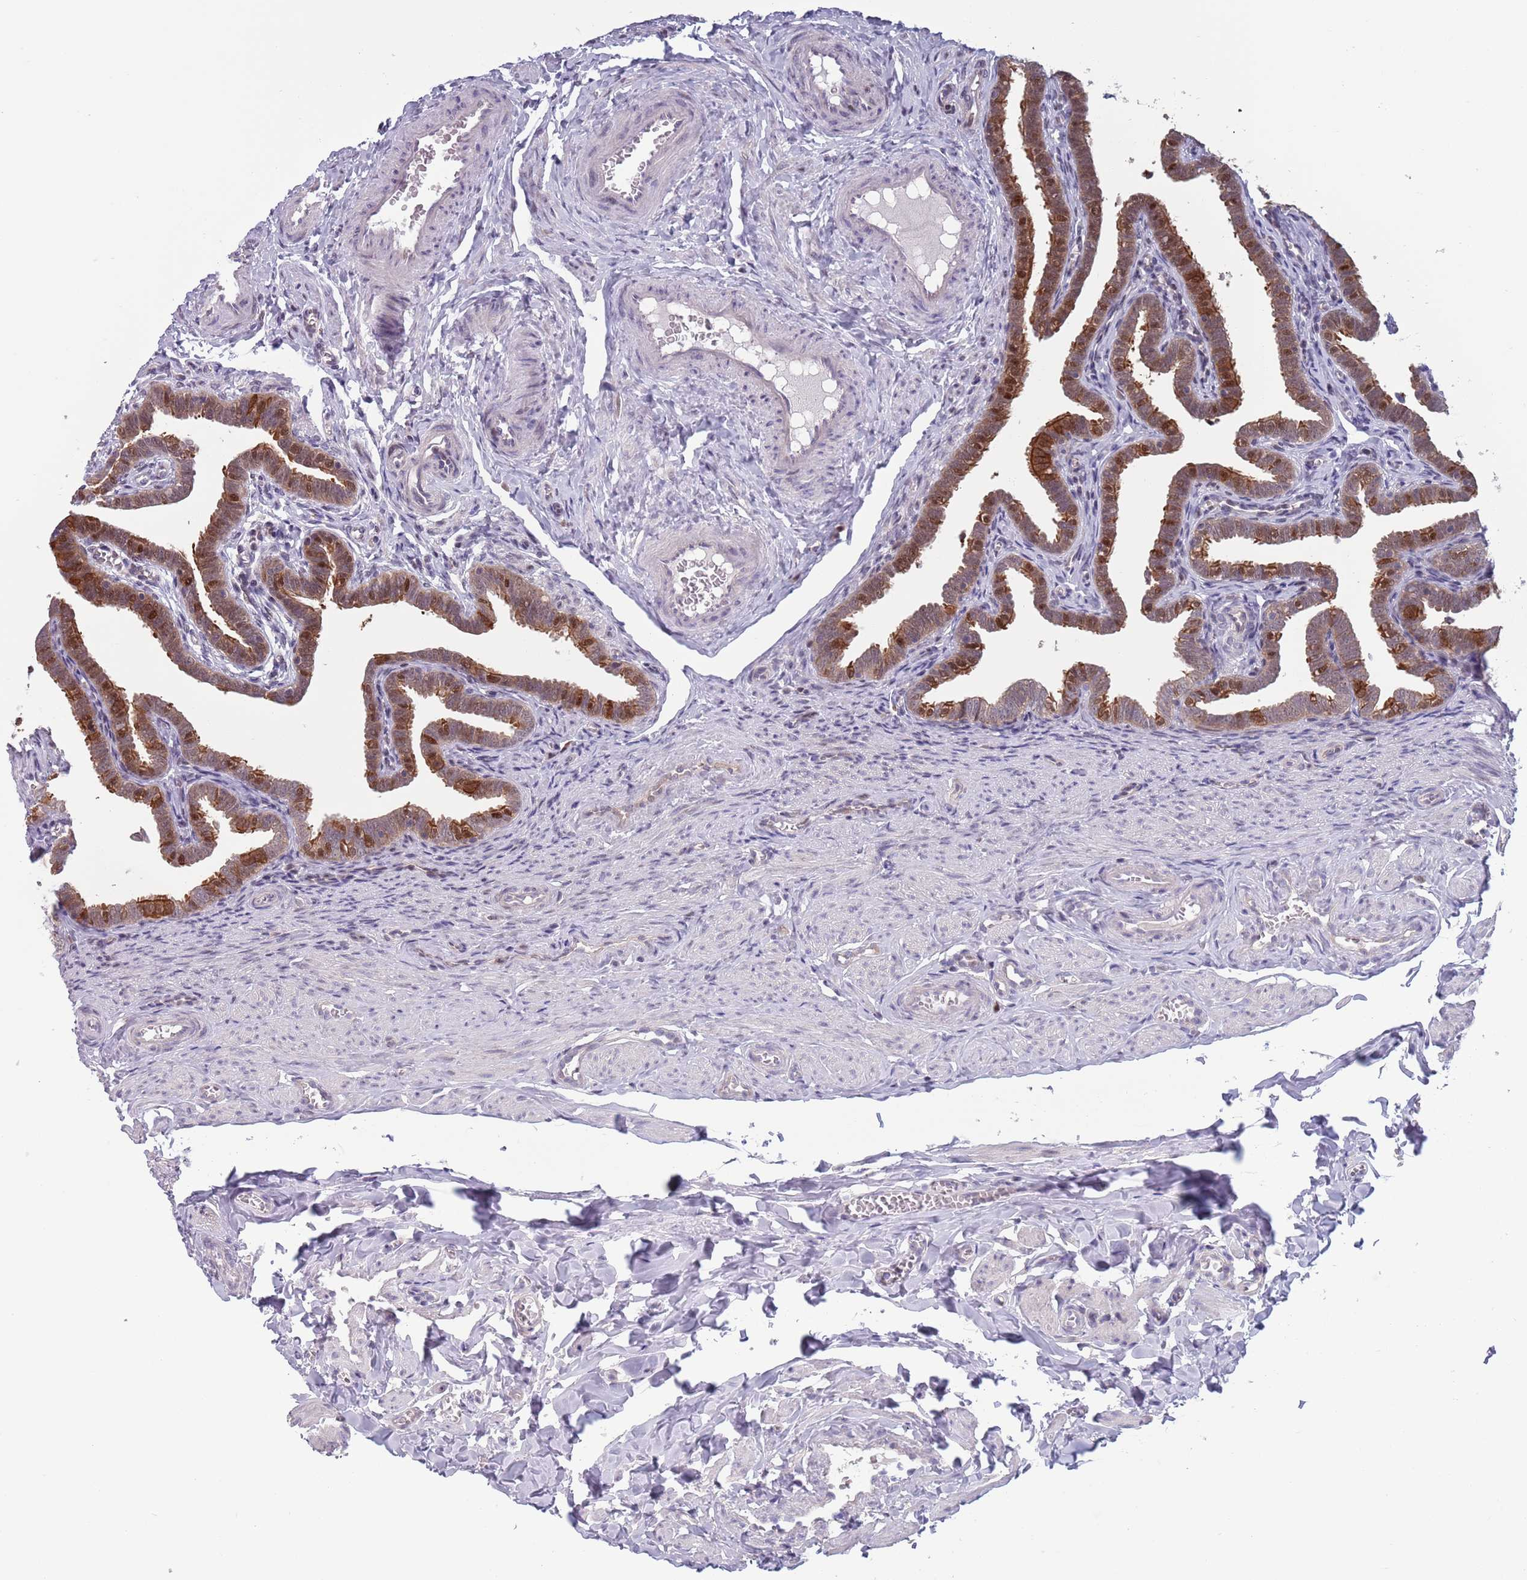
{"staining": {"intensity": "moderate", "quantity": ">75%", "location": "cytoplasmic/membranous"}, "tissue": "fallopian tube", "cell_type": "Glandular cells", "image_type": "normal", "snomed": [{"axis": "morphology", "description": "Normal tissue, NOS"}, {"axis": "topography", "description": "Fallopian tube"}], "caption": "IHC micrograph of normal fallopian tube stained for a protein (brown), which exhibits medium levels of moderate cytoplasmic/membranous expression in approximately >75% of glandular cells.", "gene": "CLNS1A", "patient": {"sex": "female", "age": 36}}